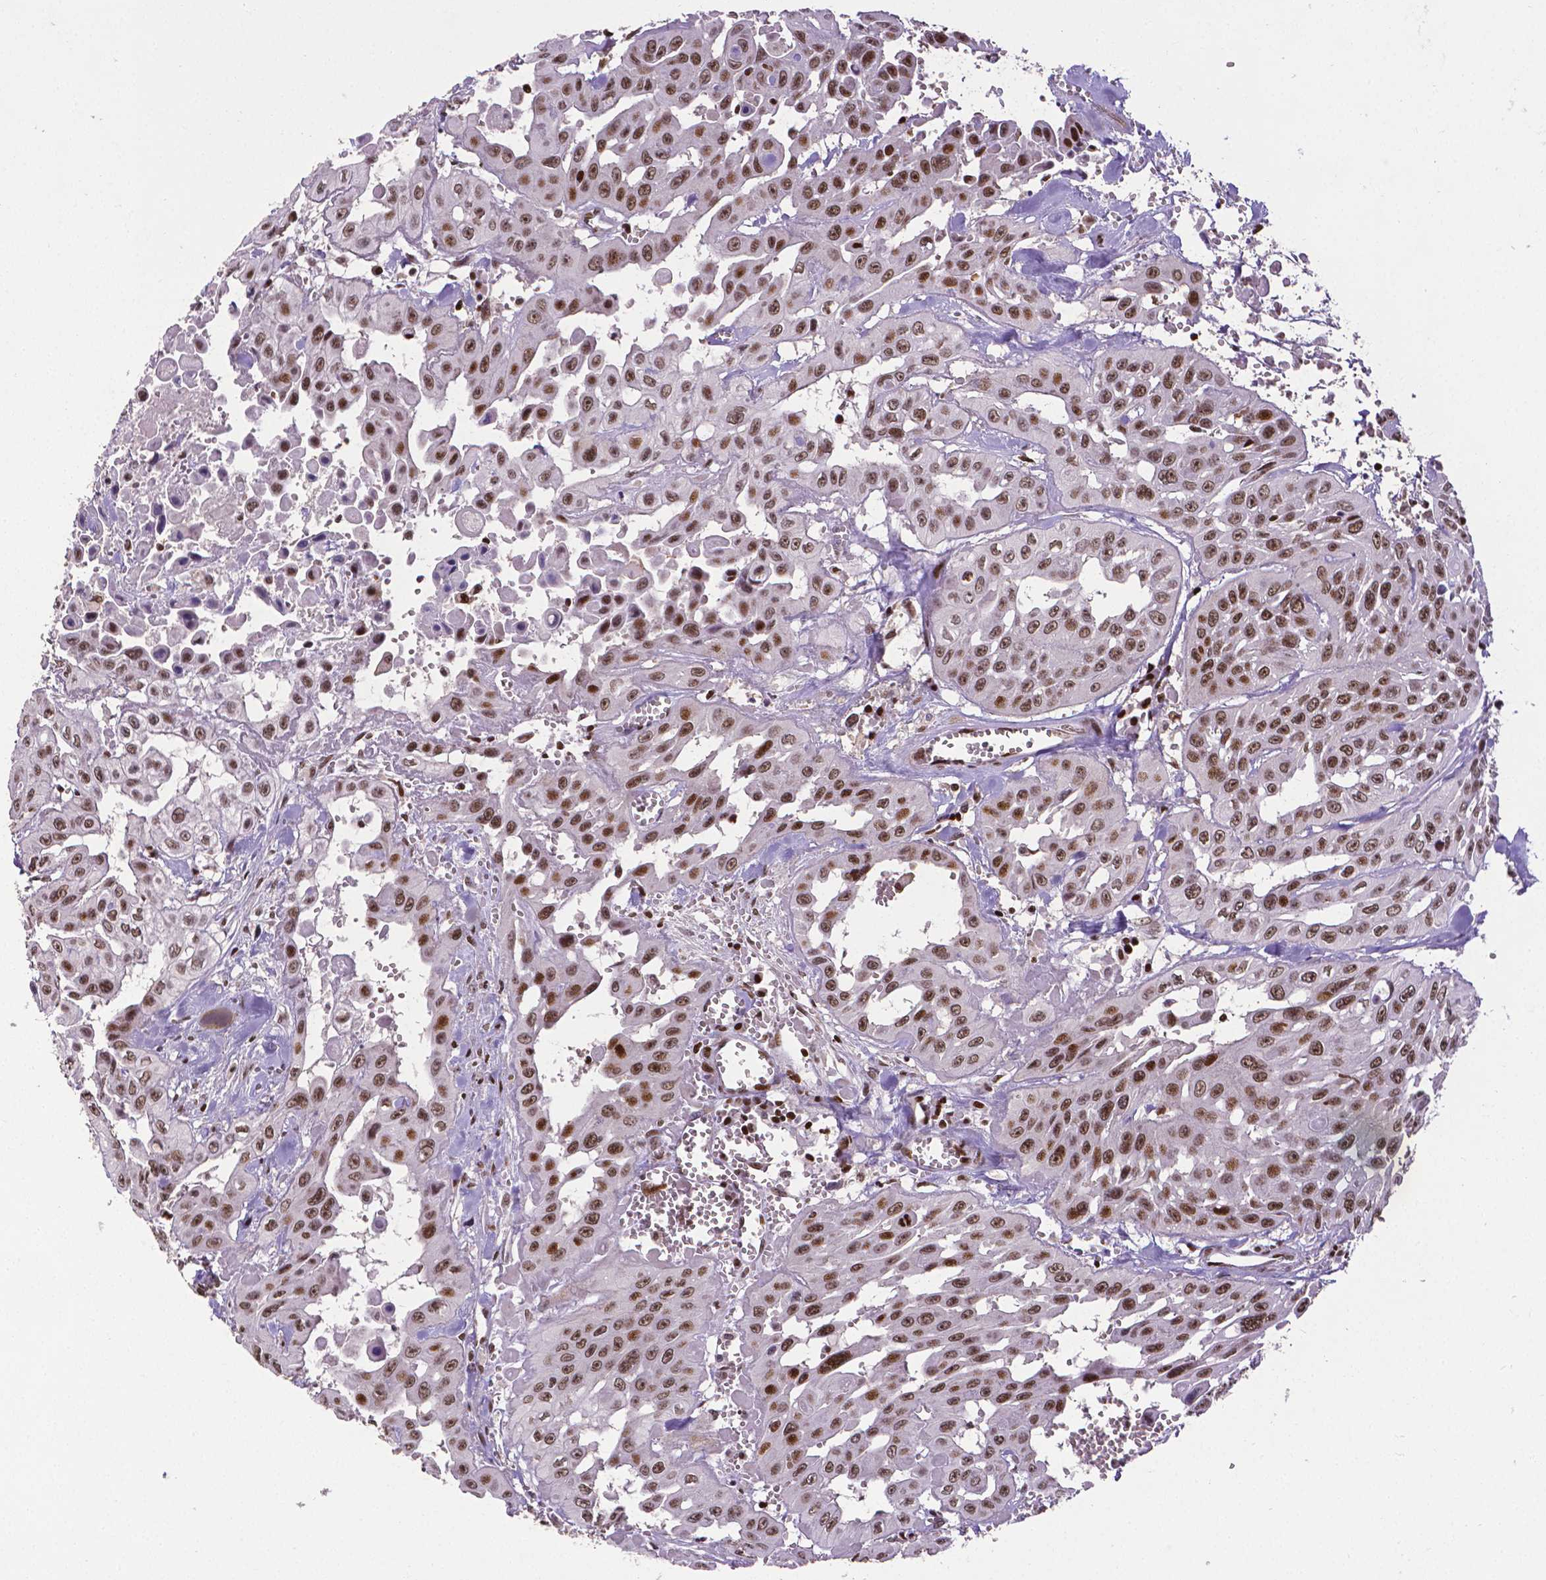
{"staining": {"intensity": "moderate", "quantity": ">75%", "location": "nuclear"}, "tissue": "head and neck cancer", "cell_type": "Tumor cells", "image_type": "cancer", "snomed": [{"axis": "morphology", "description": "Adenocarcinoma, NOS"}, {"axis": "topography", "description": "Head-Neck"}], "caption": "Immunohistochemical staining of human head and neck cancer reveals medium levels of moderate nuclear staining in about >75% of tumor cells.", "gene": "CTCF", "patient": {"sex": "male", "age": 73}}